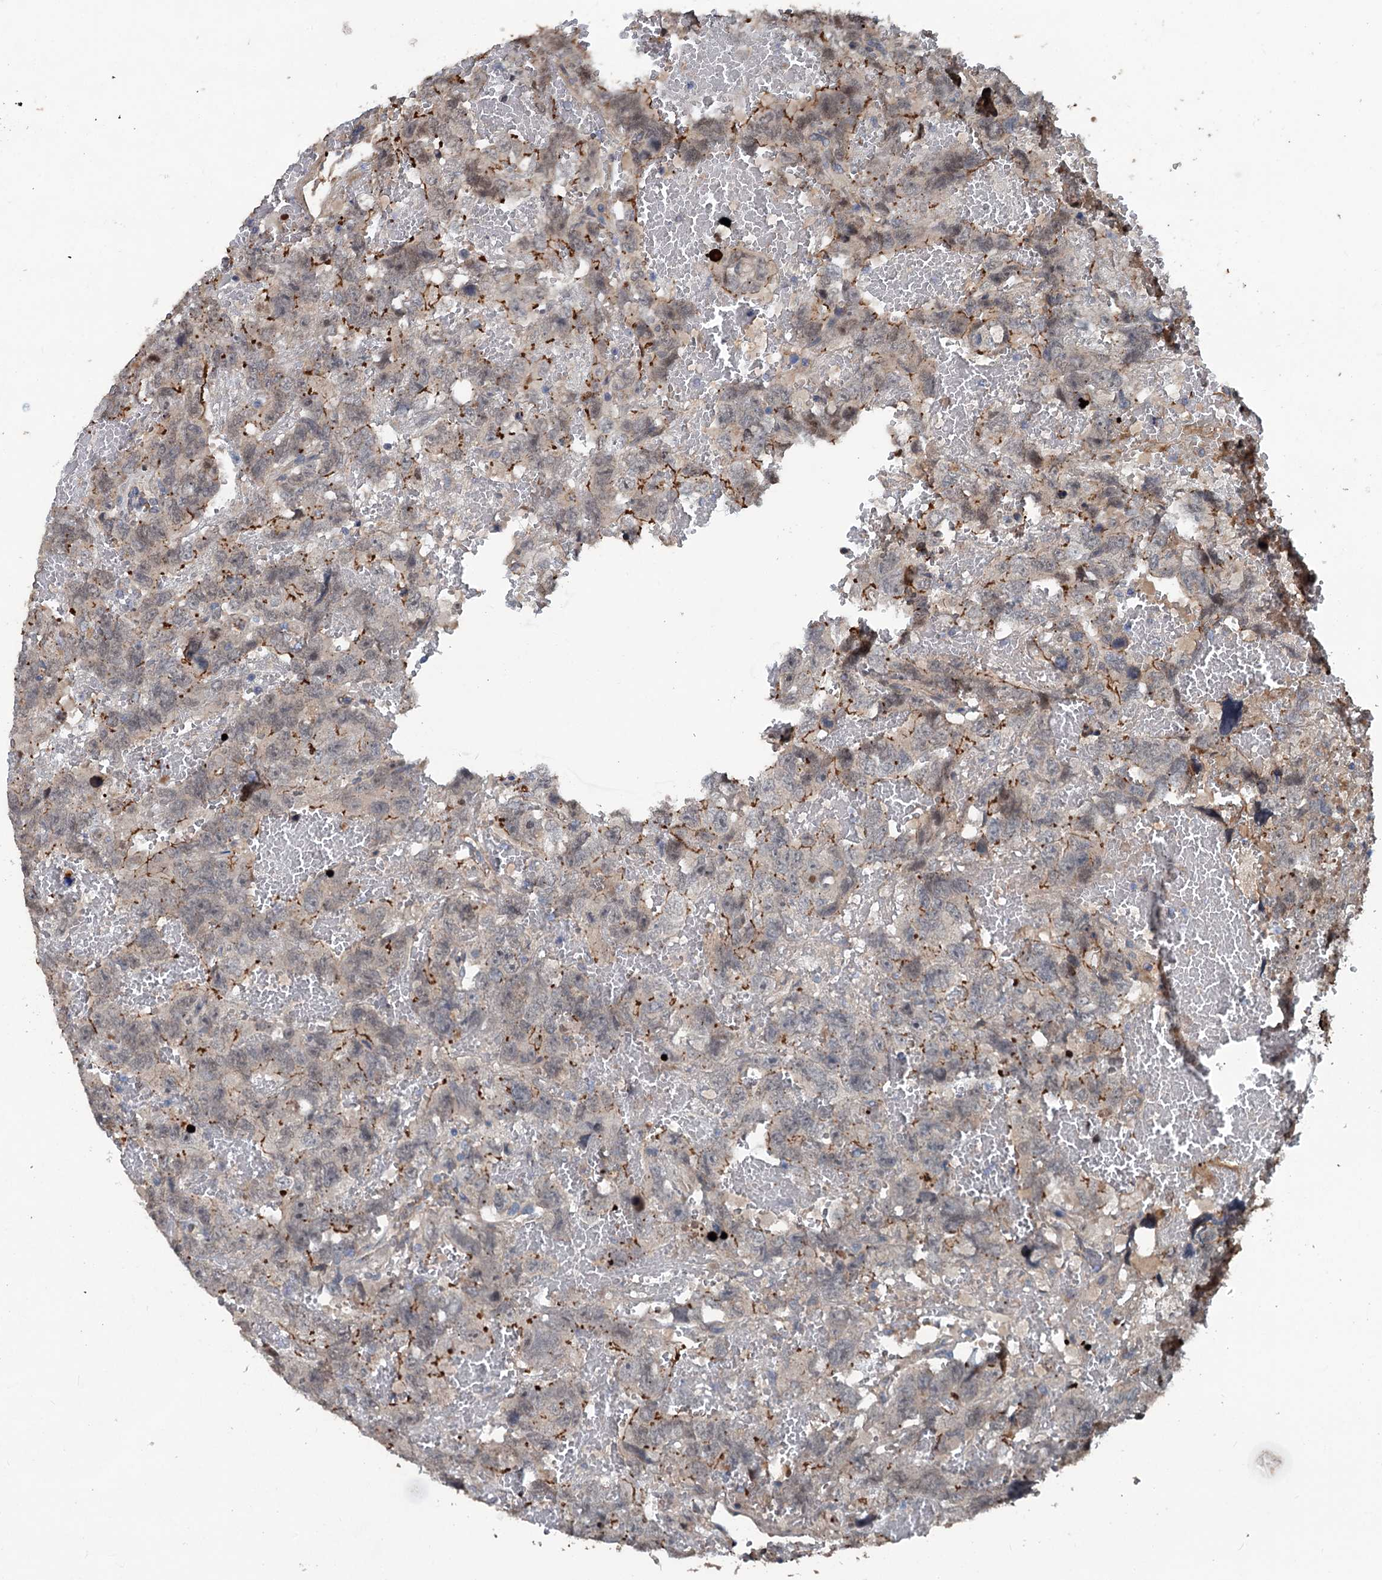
{"staining": {"intensity": "moderate", "quantity": "25%-75%", "location": "cytoplasmic/membranous"}, "tissue": "testis cancer", "cell_type": "Tumor cells", "image_type": "cancer", "snomed": [{"axis": "morphology", "description": "Carcinoma, Embryonal, NOS"}, {"axis": "topography", "description": "Testis"}], "caption": "The immunohistochemical stain labels moderate cytoplasmic/membranous expression in tumor cells of testis embryonal carcinoma tissue.", "gene": "TEDC1", "patient": {"sex": "male", "age": 45}}